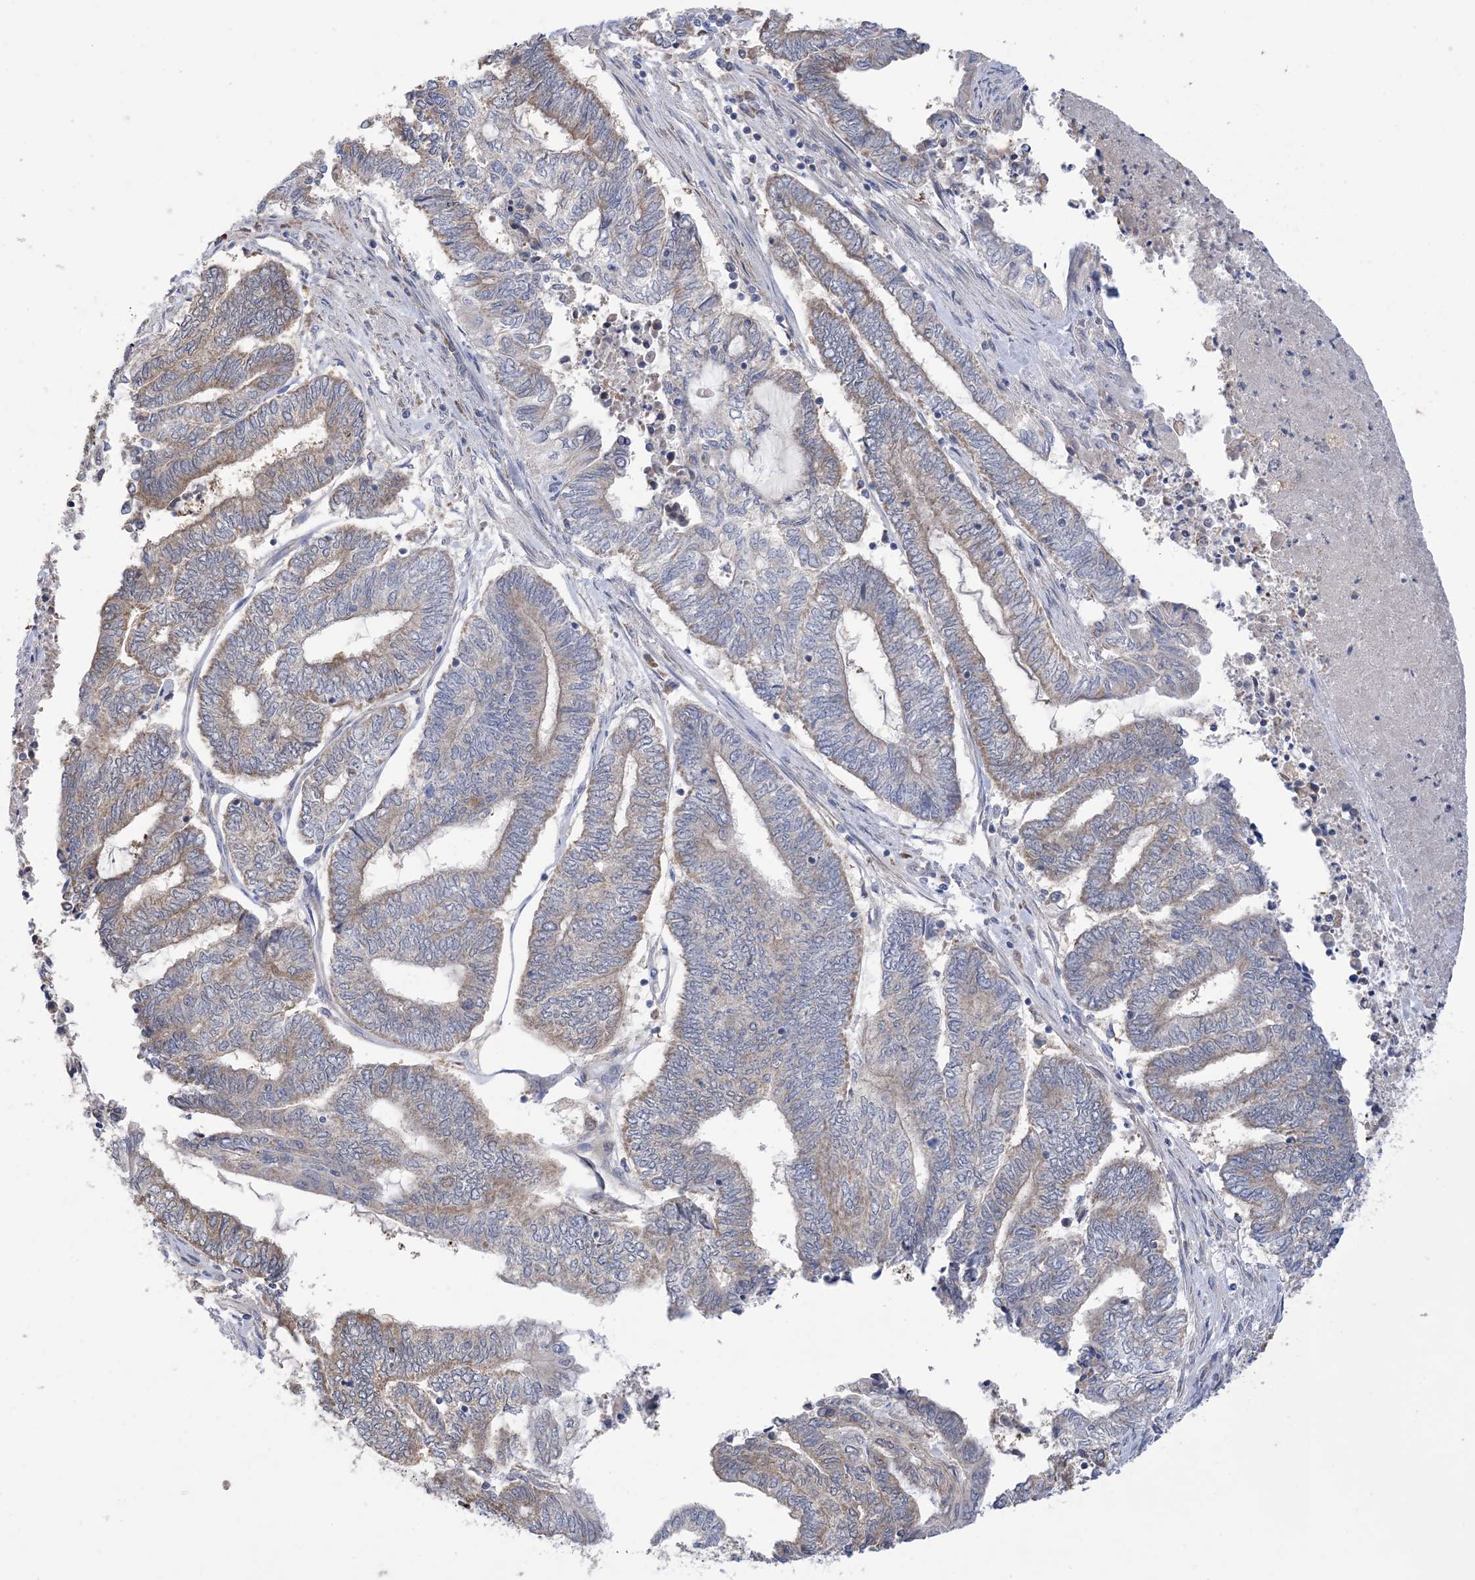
{"staining": {"intensity": "weak", "quantity": "25%-75%", "location": "cytoplasmic/membranous"}, "tissue": "endometrial cancer", "cell_type": "Tumor cells", "image_type": "cancer", "snomed": [{"axis": "morphology", "description": "Adenocarcinoma, NOS"}, {"axis": "topography", "description": "Uterus"}, {"axis": "topography", "description": "Endometrium"}], "caption": "Immunohistochemical staining of endometrial adenocarcinoma reveals weak cytoplasmic/membranous protein expression in about 25%-75% of tumor cells.", "gene": "CLEC16A", "patient": {"sex": "female", "age": 70}}